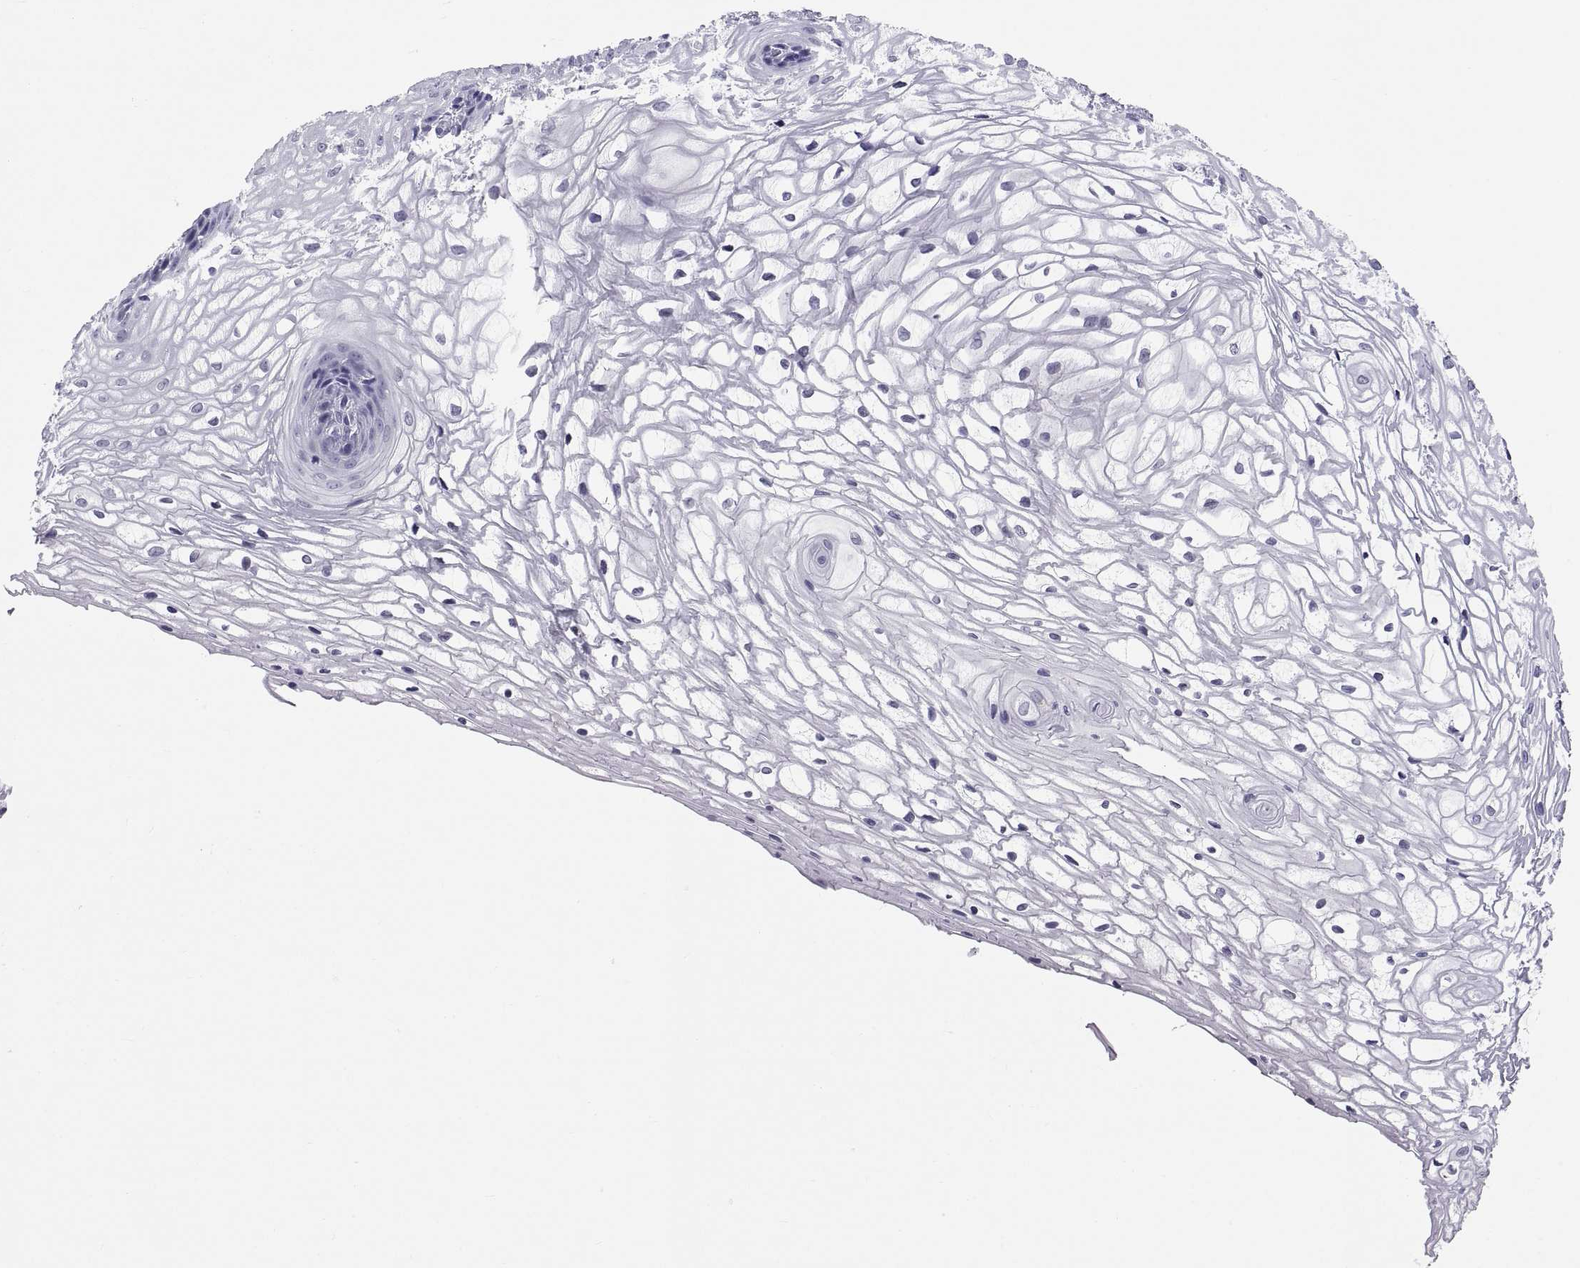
{"staining": {"intensity": "negative", "quantity": "none", "location": "none"}, "tissue": "vagina", "cell_type": "Squamous epithelial cells", "image_type": "normal", "snomed": [{"axis": "morphology", "description": "Normal tissue, NOS"}, {"axis": "topography", "description": "Vagina"}], "caption": "Unremarkable vagina was stained to show a protein in brown. There is no significant expression in squamous epithelial cells. (DAB (3,3'-diaminobenzidine) immunohistochemistry (IHC) with hematoxylin counter stain).", "gene": "TEX13A", "patient": {"sex": "female", "age": 34}}